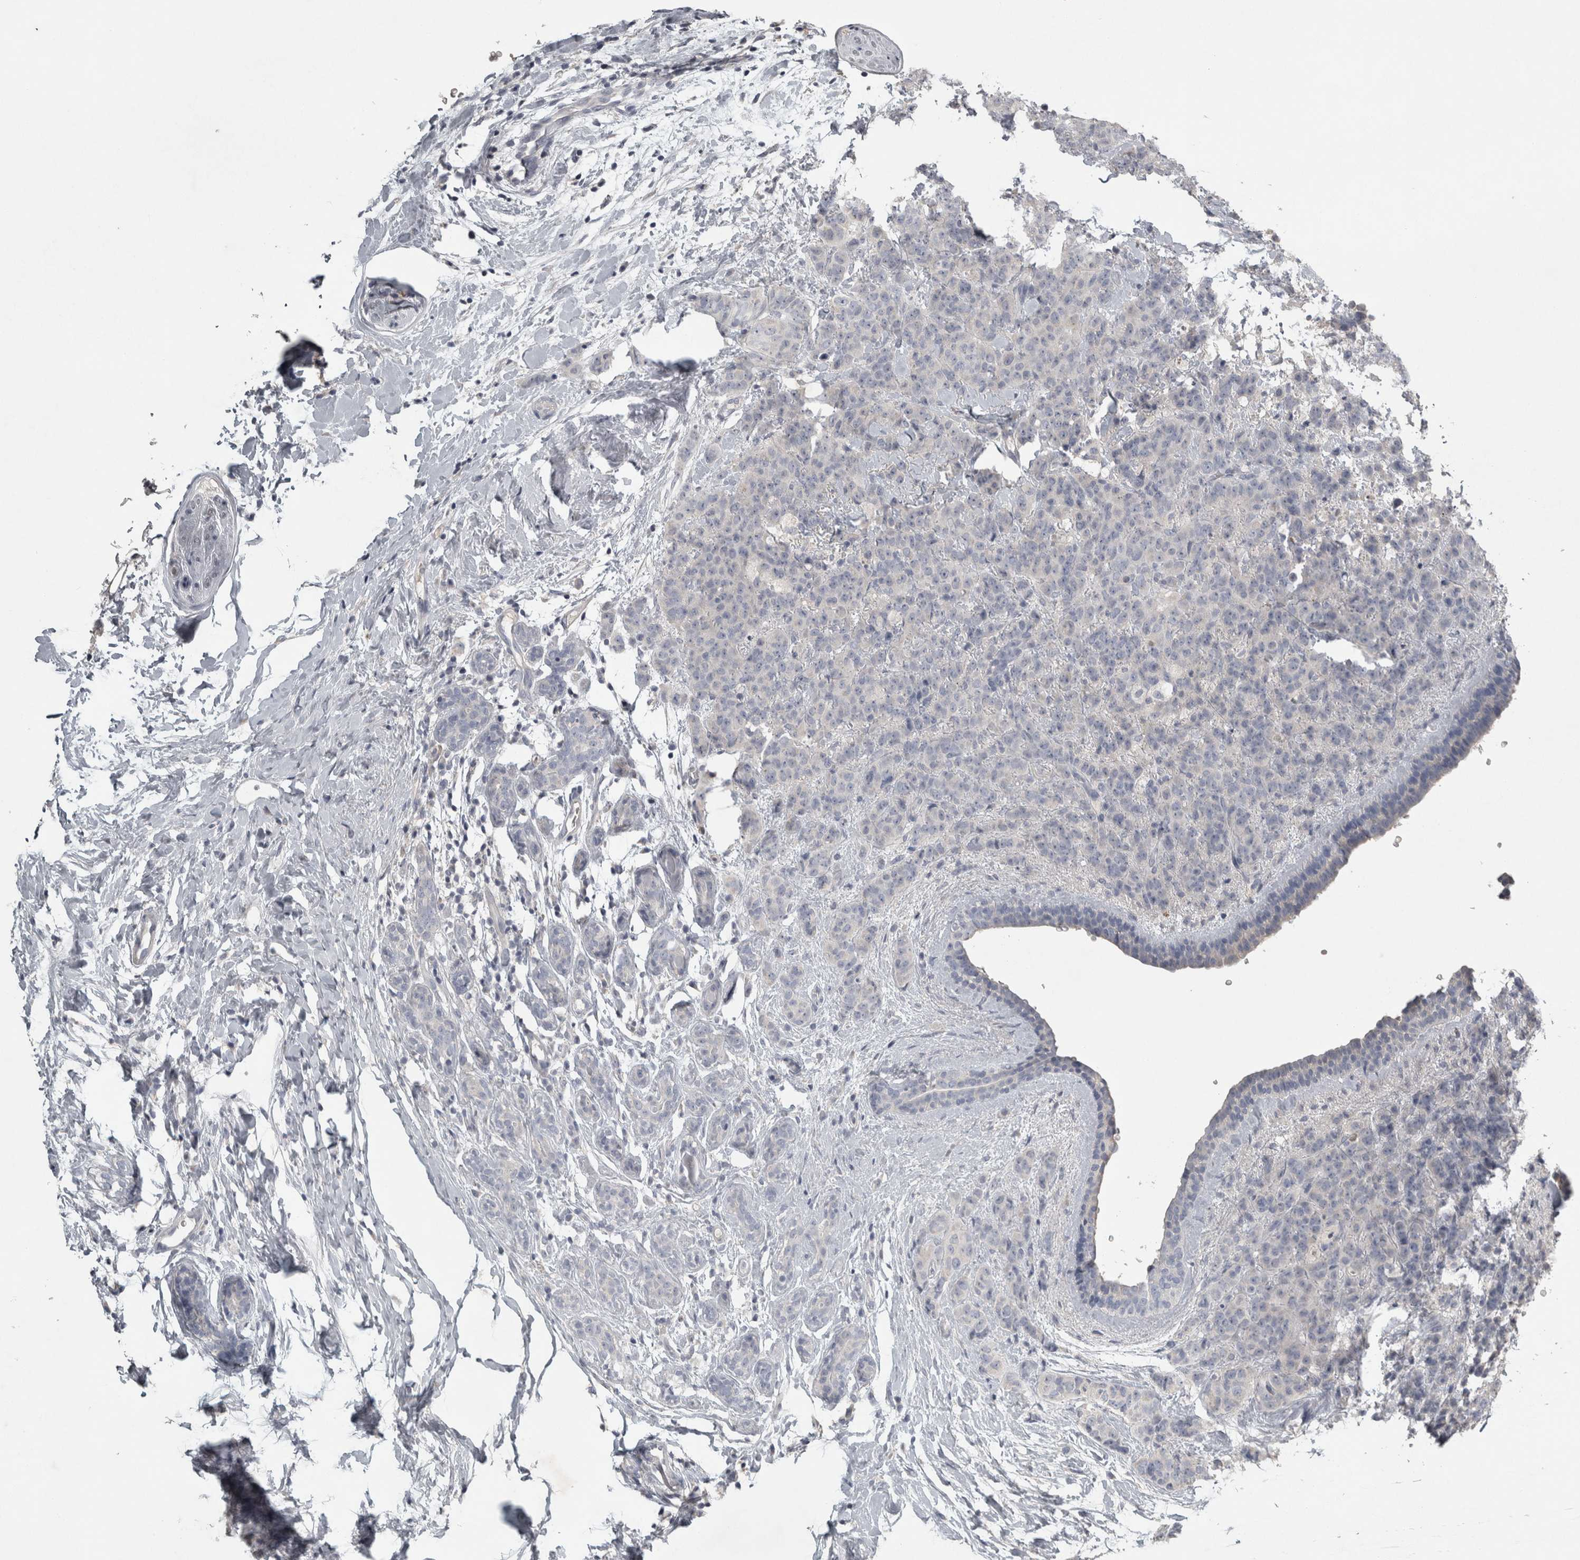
{"staining": {"intensity": "negative", "quantity": "none", "location": "none"}, "tissue": "breast cancer", "cell_type": "Tumor cells", "image_type": "cancer", "snomed": [{"axis": "morphology", "description": "Normal tissue, NOS"}, {"axis": "morphology", "description": "Duct carcinoma"}, {"axis": "topography", "description": "Breast"}], "caption": "Breast cancer was stained to show a protein in brown. There is no significant positivity in tumor cells.", "gene": "ENPP7", "patient": {"sex": "female", "age": 40}}